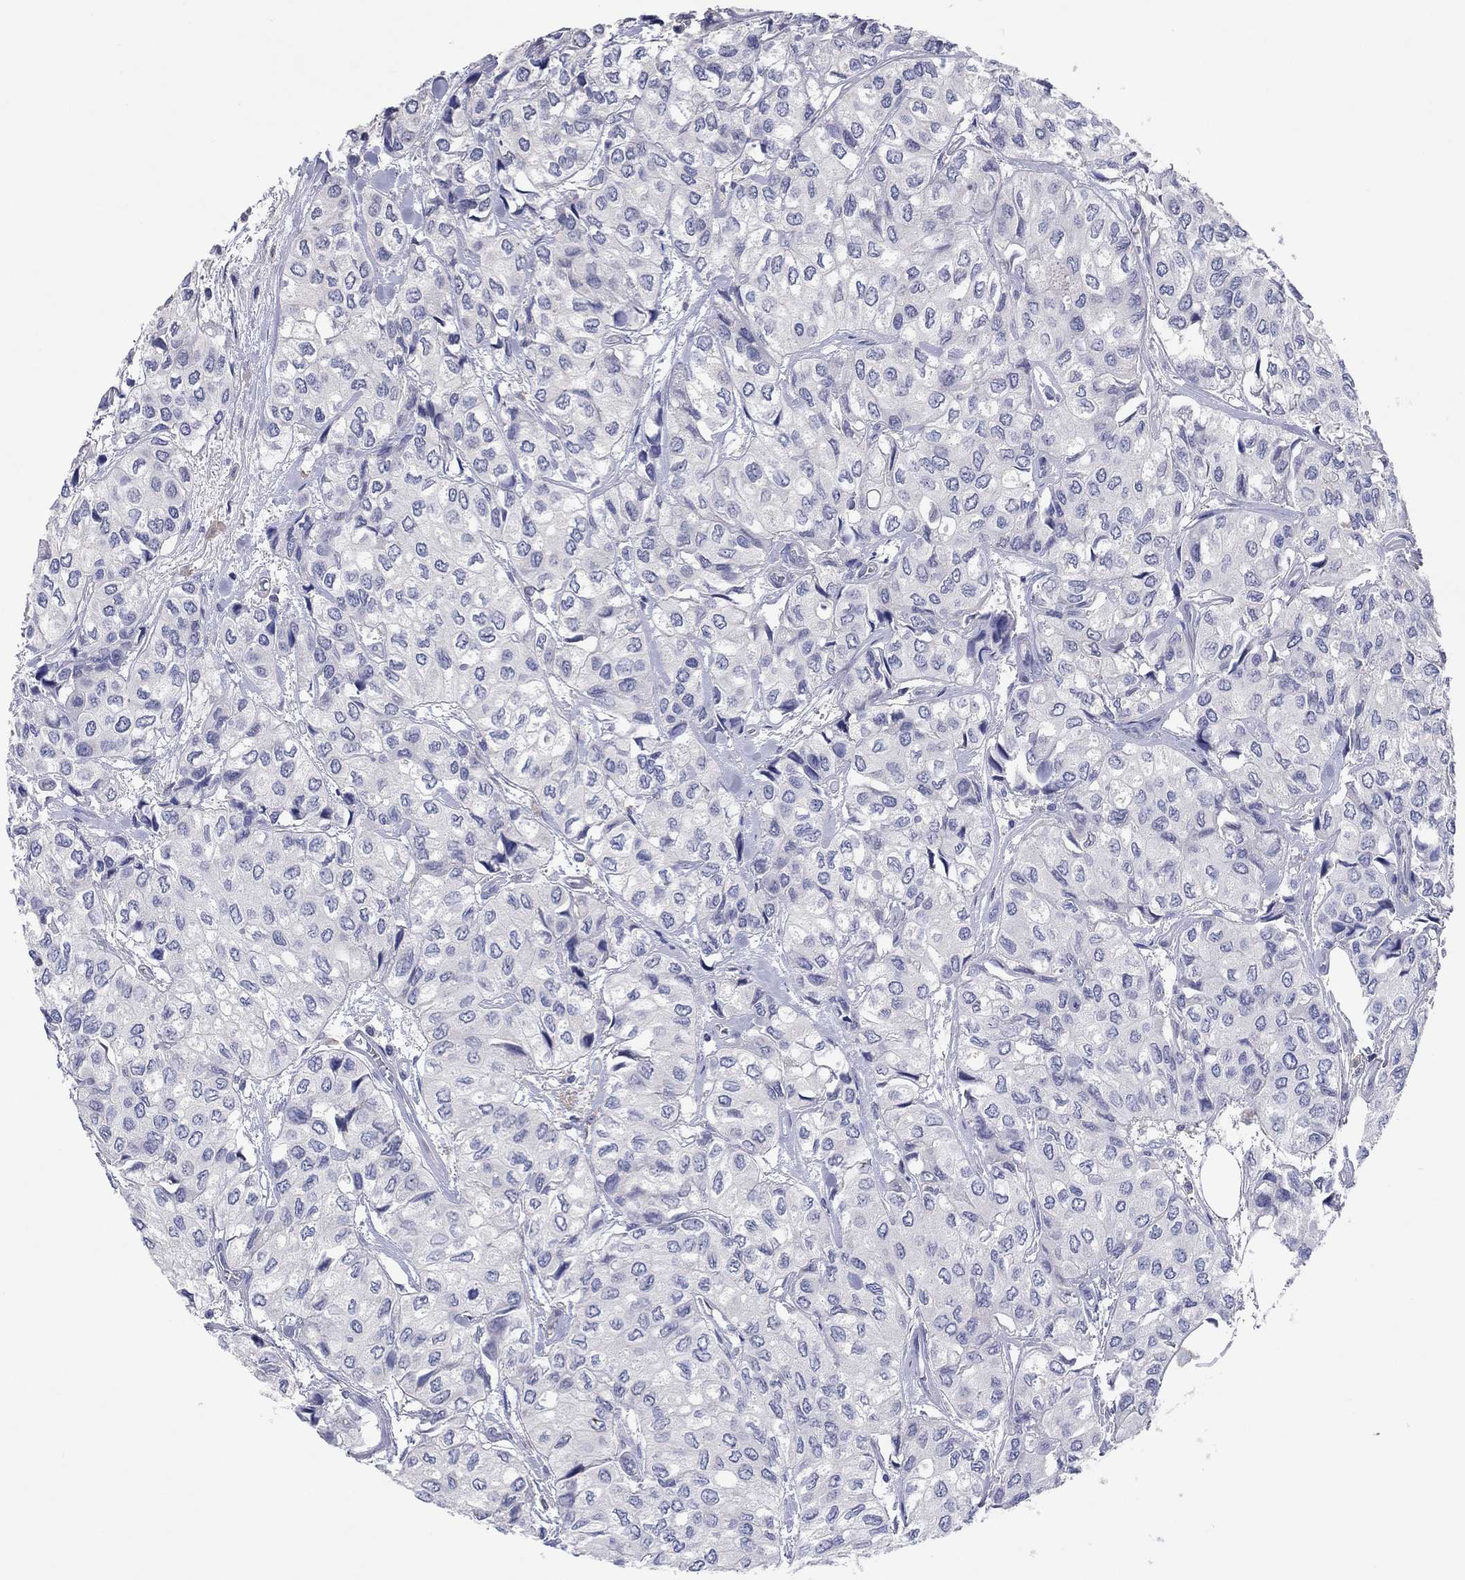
{"staining": {"intensity": "negative", "quantity": "none", "location": "none"}, "tissue": "urothelial cancer", "cell_type": "Tumor cells", "image_type": "cancer", "snomed": [{"axis": "morphology", "description": "Urothelial carcinoma, High grade"}, {"axis": "topography", "description": "Urinary bladder"}], "caption": "There is no significant staining in tumor cells of urothelial carcinoma (high-grade).", "gene": "HDC", "patient": {"sex": "male", "age": 73}}